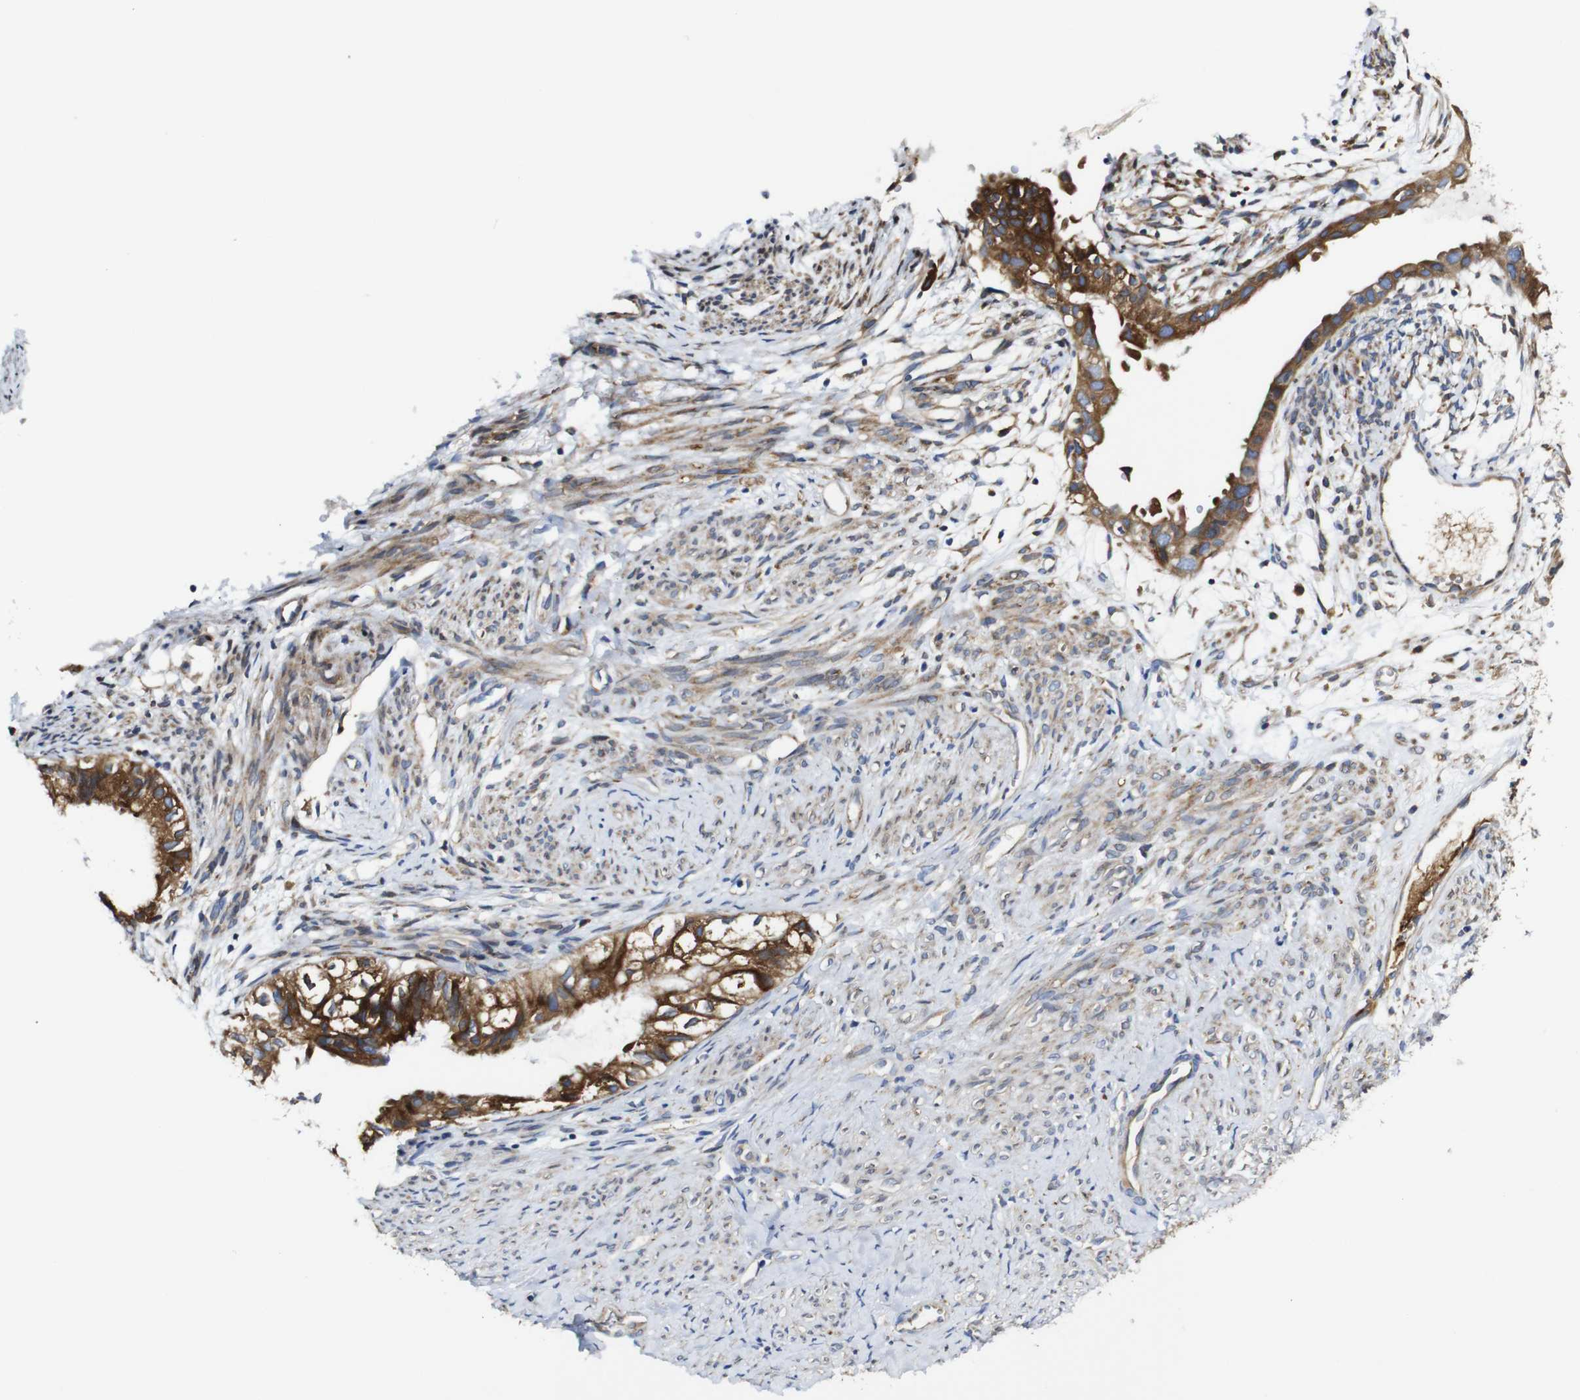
{"staining": {"intensity": "strong", "quantity": ">75%", "location": "cytoplasmic/membranous"}, "tissue": "cervical cancer", "cell_type": "Tumor cells", "image_type": "cancer", "snomed": [{"axis": "morphology", "description": "Normal tissue, NOS"}, {"axis": "morphology", "description": "Adenocarcinoma, NOS"}, {"axis": "topography", "description": "Cervix"}, {"axis": "topography", "description": "Endometrium"}], "caption": "Immunohistochemistry (IHC) (DAB) staining of cervical cancer exhibits strong cytoplasmic/membranous protein expression in approximately >75% of tumor cells.", "gene": "CLCC1", "patient": {"sex": "female", "age": 86}}